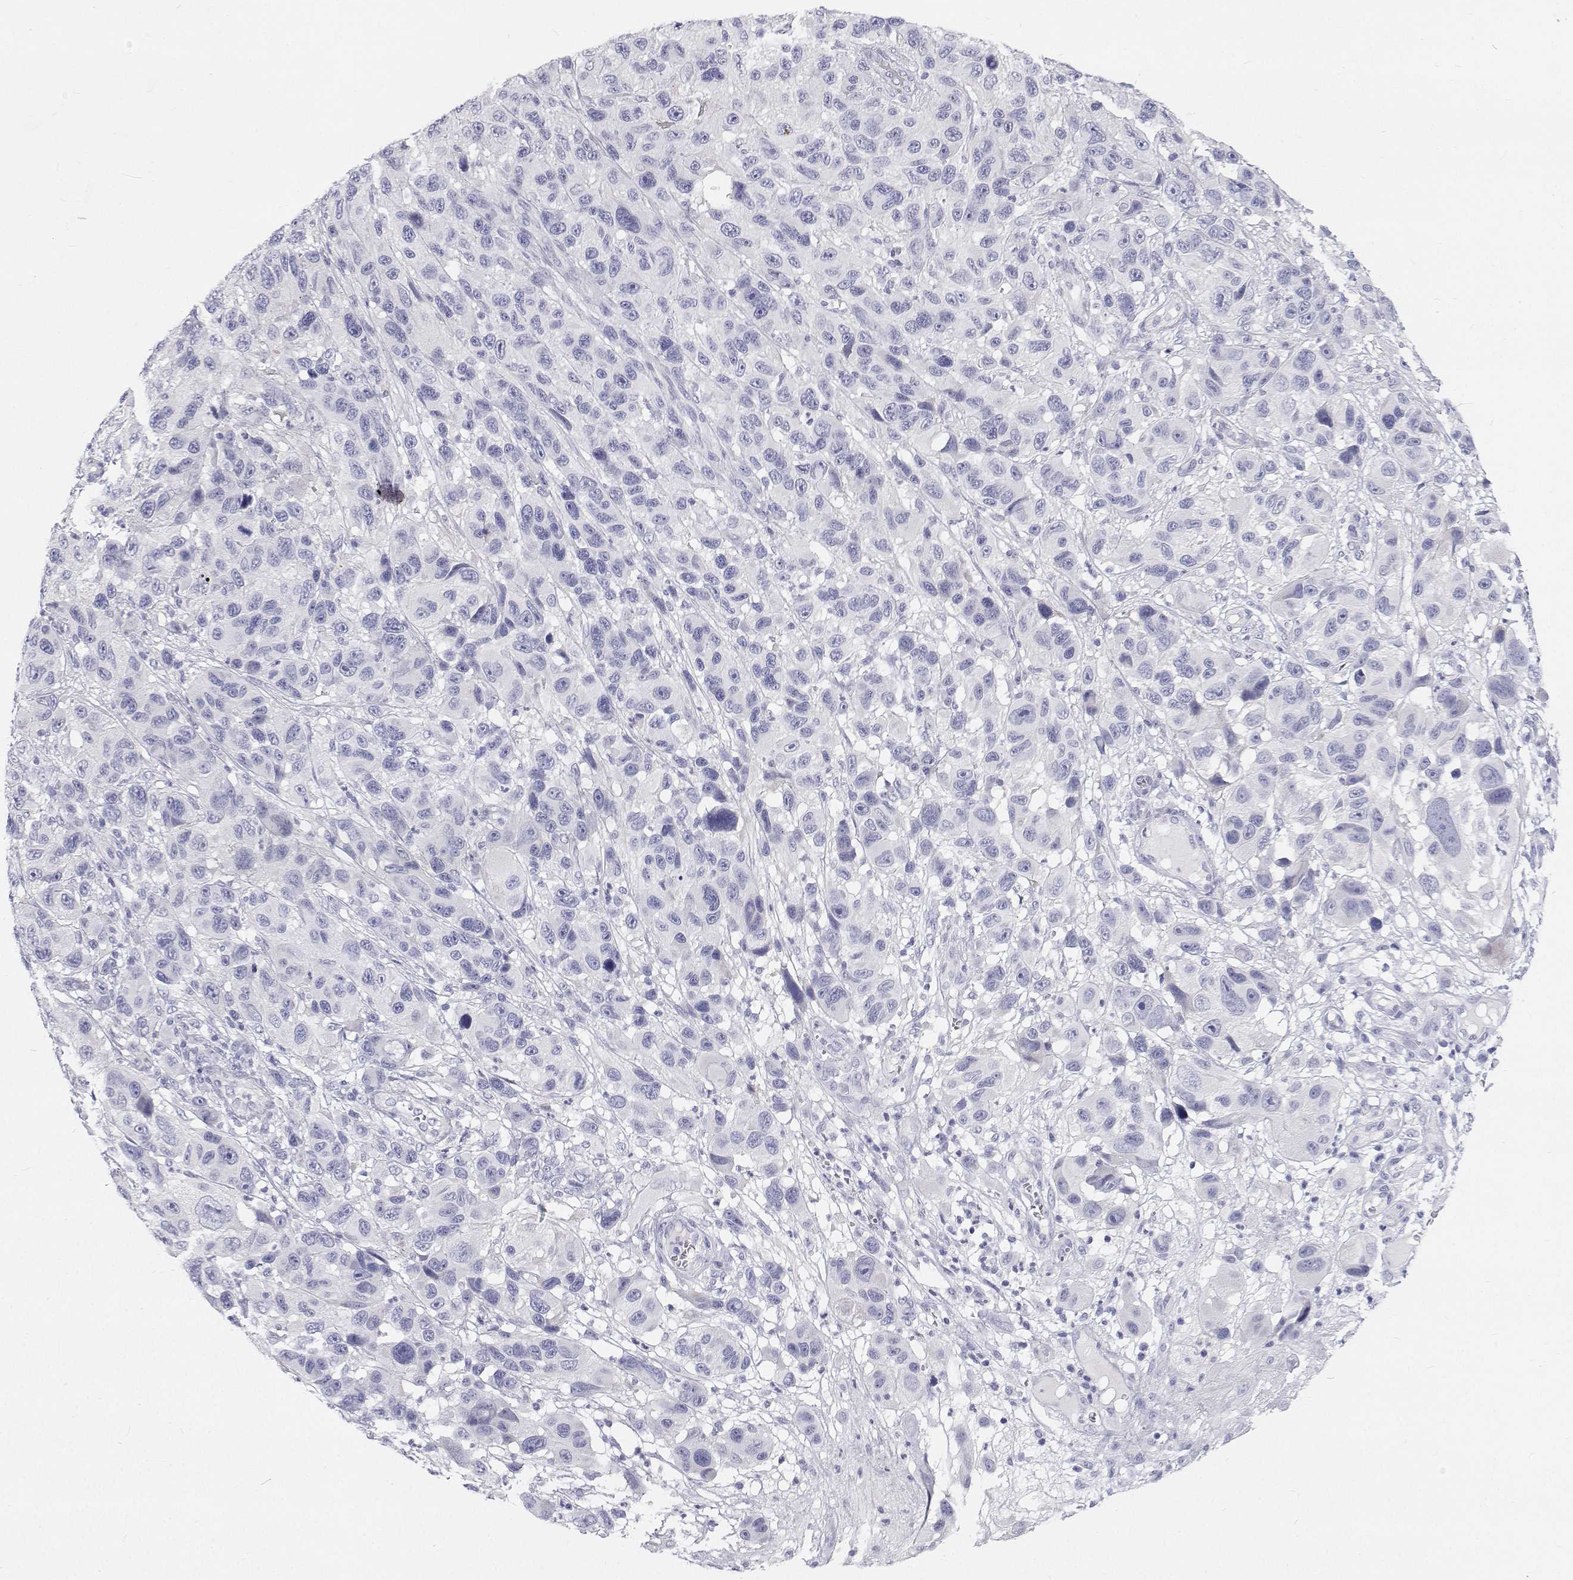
{"staining": {"intensity": "negative", "quantity": "none", "location": "none"}, "tissue": "melanoma", "cell_type": "Tumor cells", "image_type": "cancer", "snomed": [{"axis": "morphology", "description": "Malignant melanoma, NOS"}, {"axis": "topography", "description": "Skin"}], "caption": "Tumor cells show no significant expression in malignant melanoma. (DAB (3,3'-diaminobenzidine) immunohistochemistry (IHC), high magnification).", "gene": "NCR2", "patient": {"sex": "male", "age": 53}}